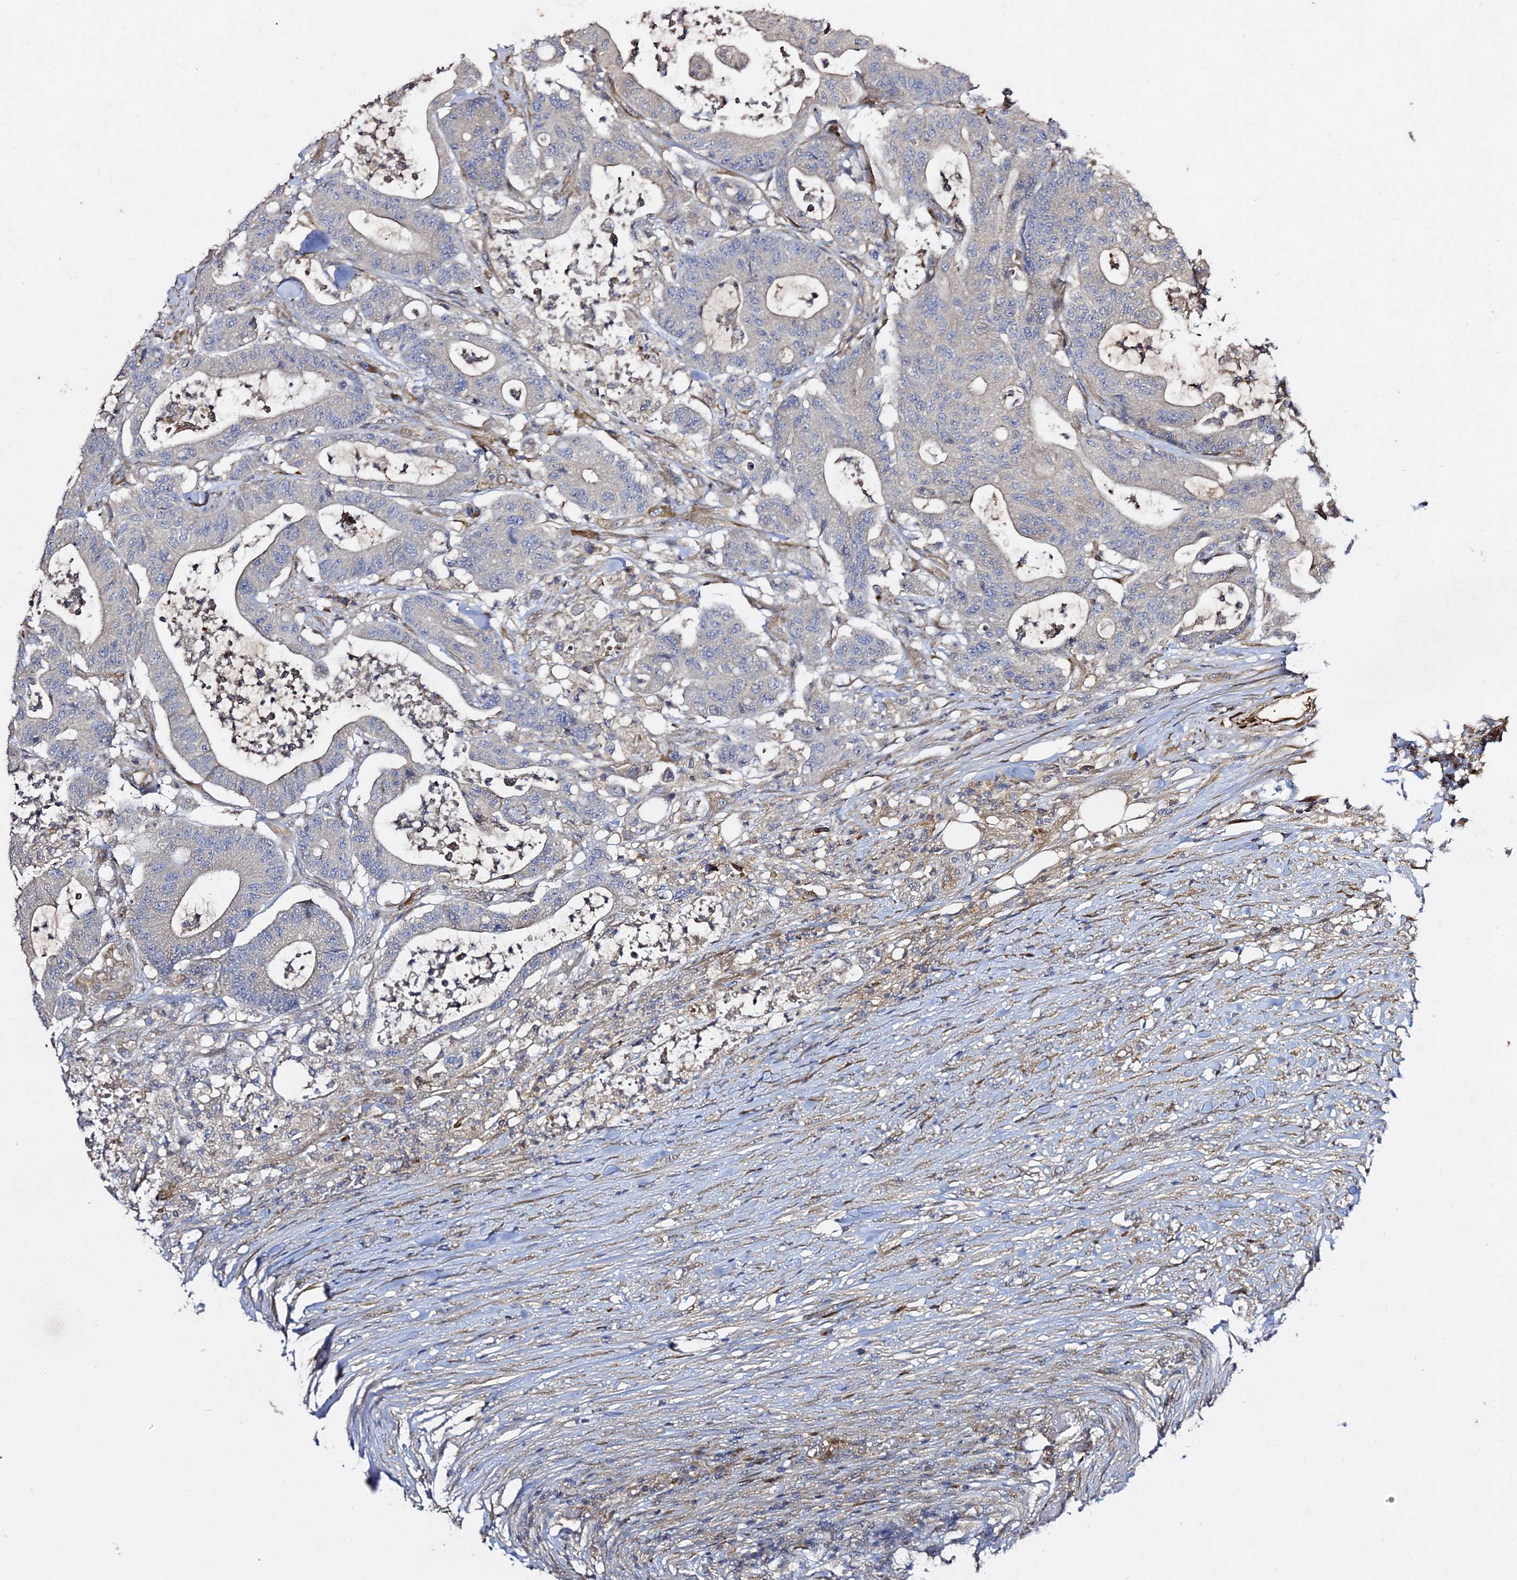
{"staining": {"intensity": "negative", "quantity": "none", "location": "none"}, "tissue": "colorectal cancer", "cell_type": "Tumor cells", "image_type": "cancer", "snomed": [{"axis": "morphology", "description": "Adenocarcinoma, NOS"}, {"axis": "topography", "description": "Colon"}], "caption": "Tumor cells show no significant positivity in colorectal cancer (adenocarcinoma).", "gene": "GRTP1", "patient": {"sex": "female", "age": 84}}